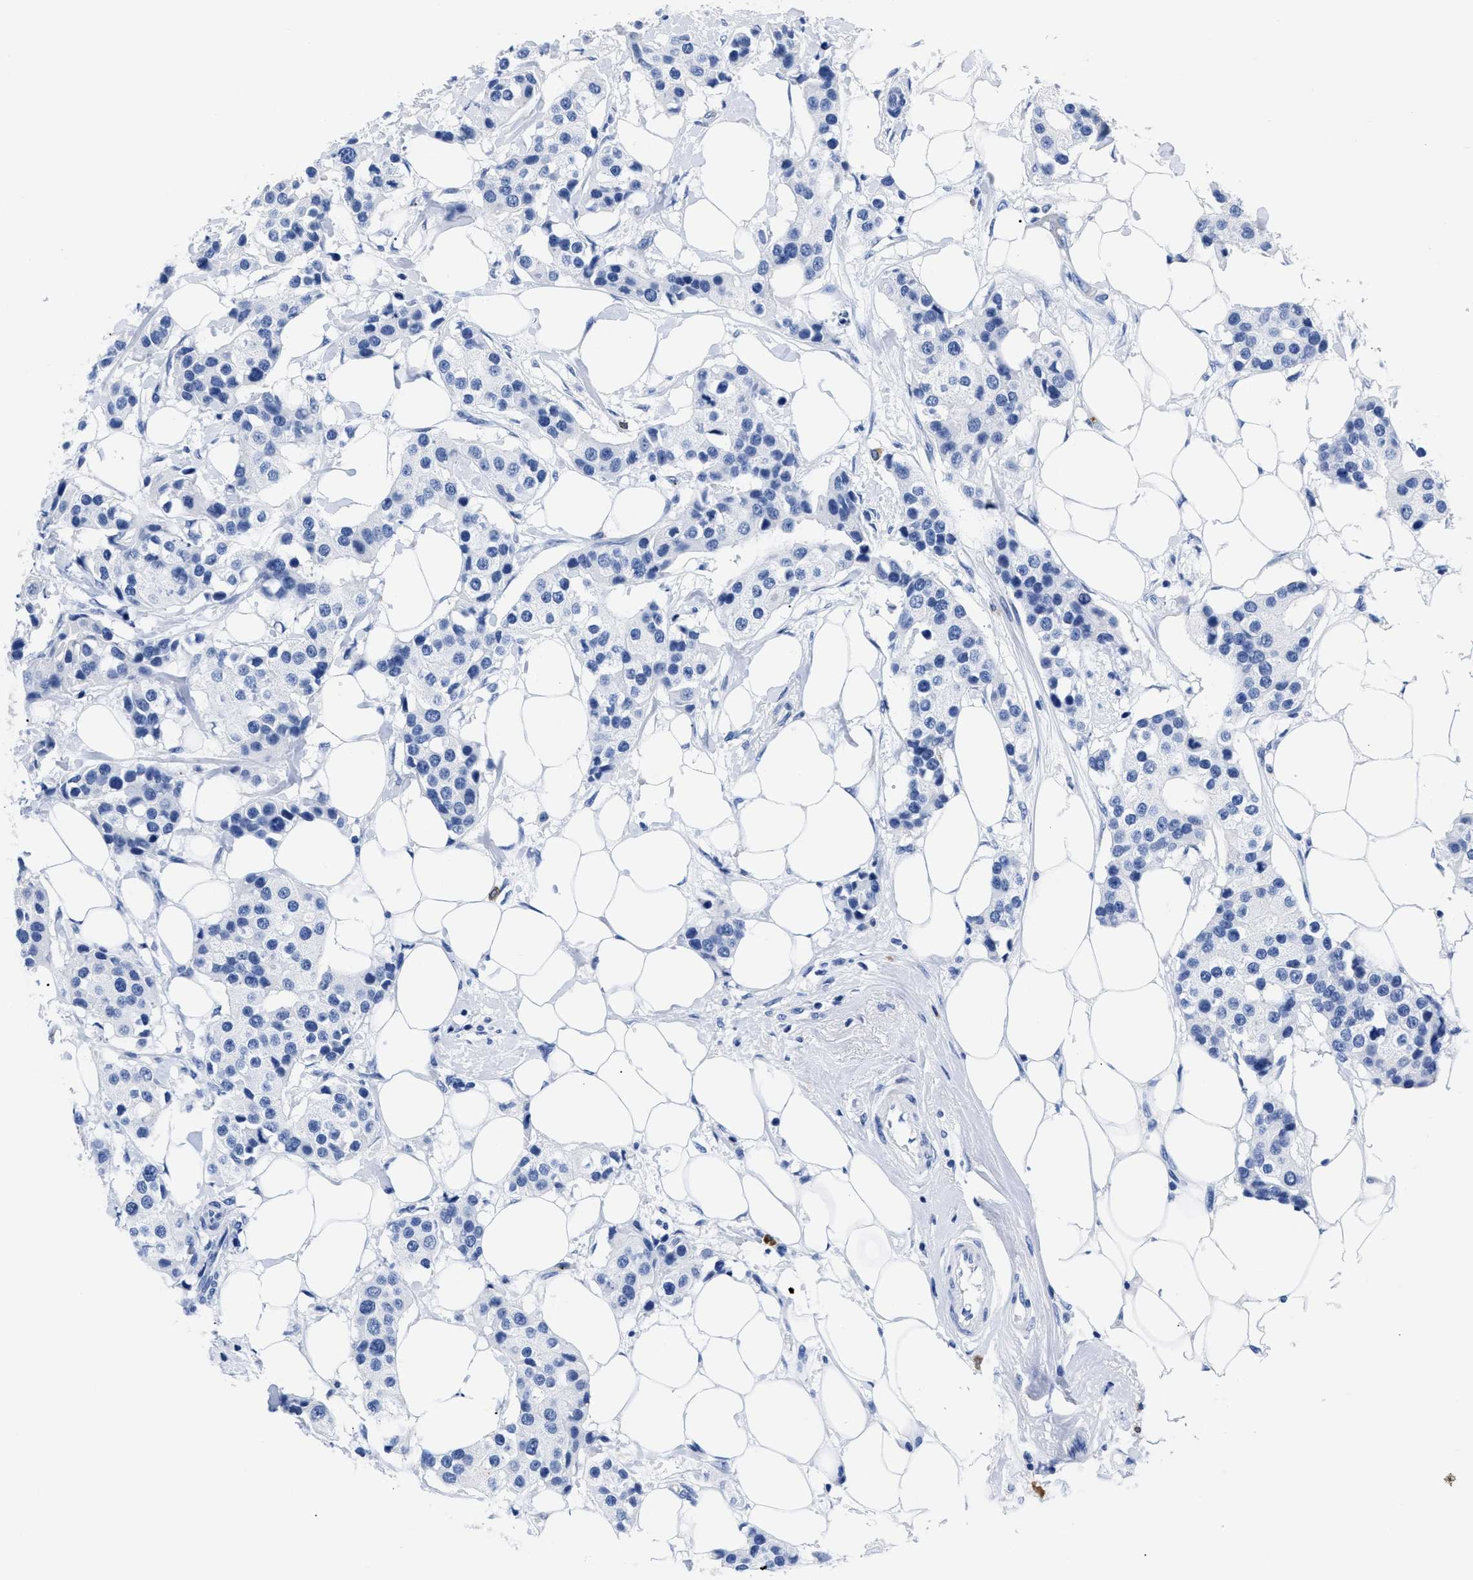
{"staining": {"intensity": "negative", "quantity": "none", "location": "none"}, "tissue": "breast cancer", "cell_type": "Tumor cells", "image_type": "cancer", "snomed": [{"axis": "morphology", "description": "Normal tissue, NOS"}, {"axis": "morphology", "description": "Duct carcinoma"}, {"axis": "topography", "description": "Breast"}], "caption": "Breast cancer (invasive ductal carcinoma) was stained to show a protein in brown. There is no significant positivity in tumor cells.", "gene": "TREML1", "patient": {"sex": "female", "age": 39}}